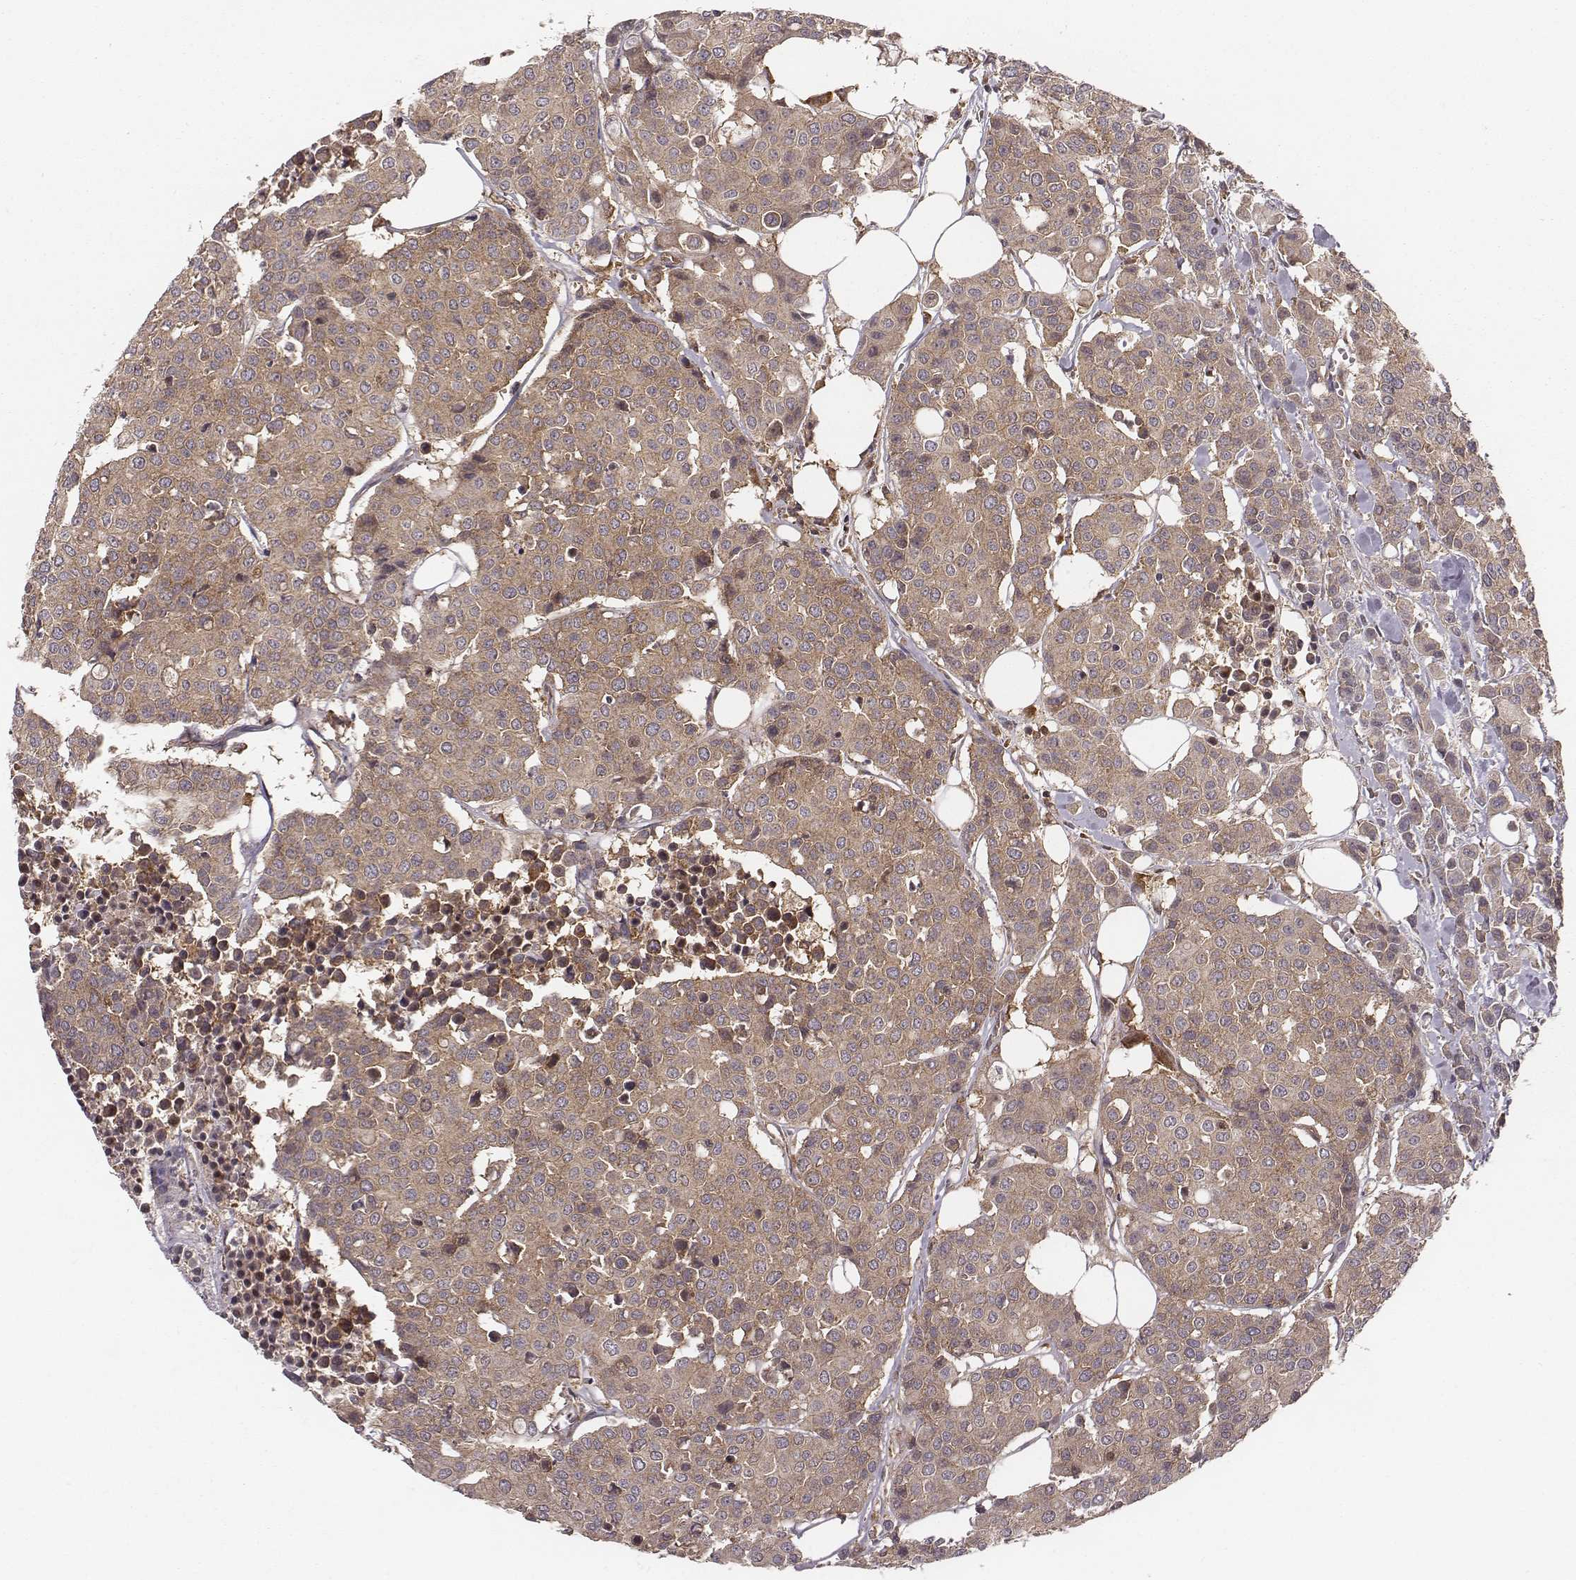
{"staining": {"intensity": "moderate", "quantity": ">75%", "location": "cytoplasmic/membranous"}, "tissue": "carcinoid", "cell_type": "Tumor cells", "image_type": "cancer", "snomed": [{"axis": "morphology", "description": "Carcinoid, malignant, NOS"}, {"axis": "topography", "description": "Colon"}], "caption": "This micrograph reveals immunohistochemistry staining of malignant carcinoid, with medium moderate cytoplasmic/membranous expression in about >75% of tumor cells.", "gene": "VPS26A", "patient": {"sex": "male", "age": 81}}